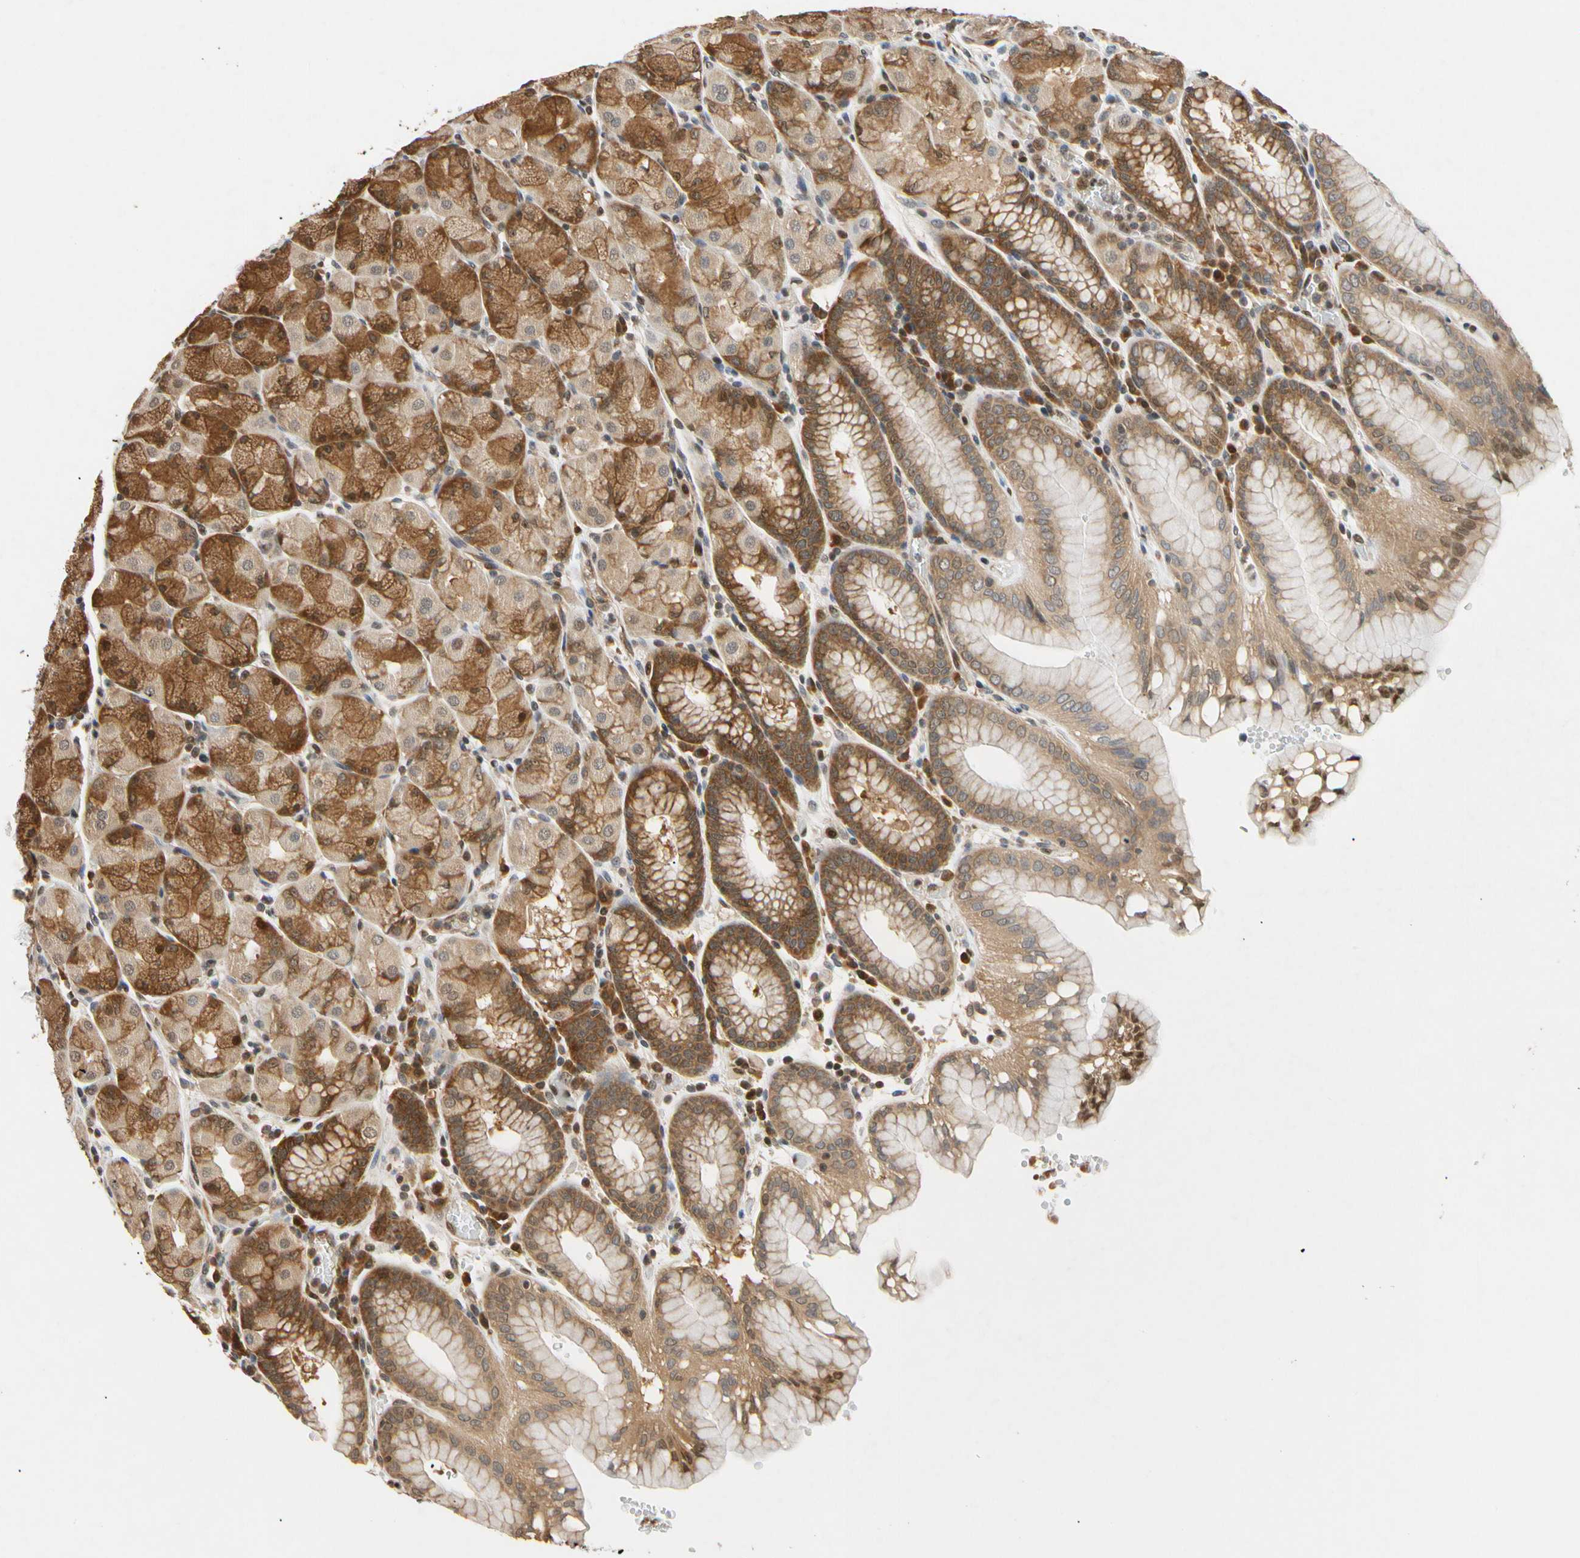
{"staining": {"intensity": "strong", "quantity": ">75%", "location": "cytoplasmic/membranous,nuclear"}, "tissue": "stomach", "cell_type": "Glandular cells", "image_type": "normal", "snomed": [{"axis": "morphology", "description": "Normal tissue, NOS"}, {"axis": "topography", "description": "Stomach, upper"}, {"axis": "topography", "description": "Stomach"}], "caption": "Glandular cells show strong cytoplasmic/membranous,nuclear positivity in about >75% of cells in benign stomach.", "gene": "EIF1AX", "patient": {"sex": "male", "age": 76}}